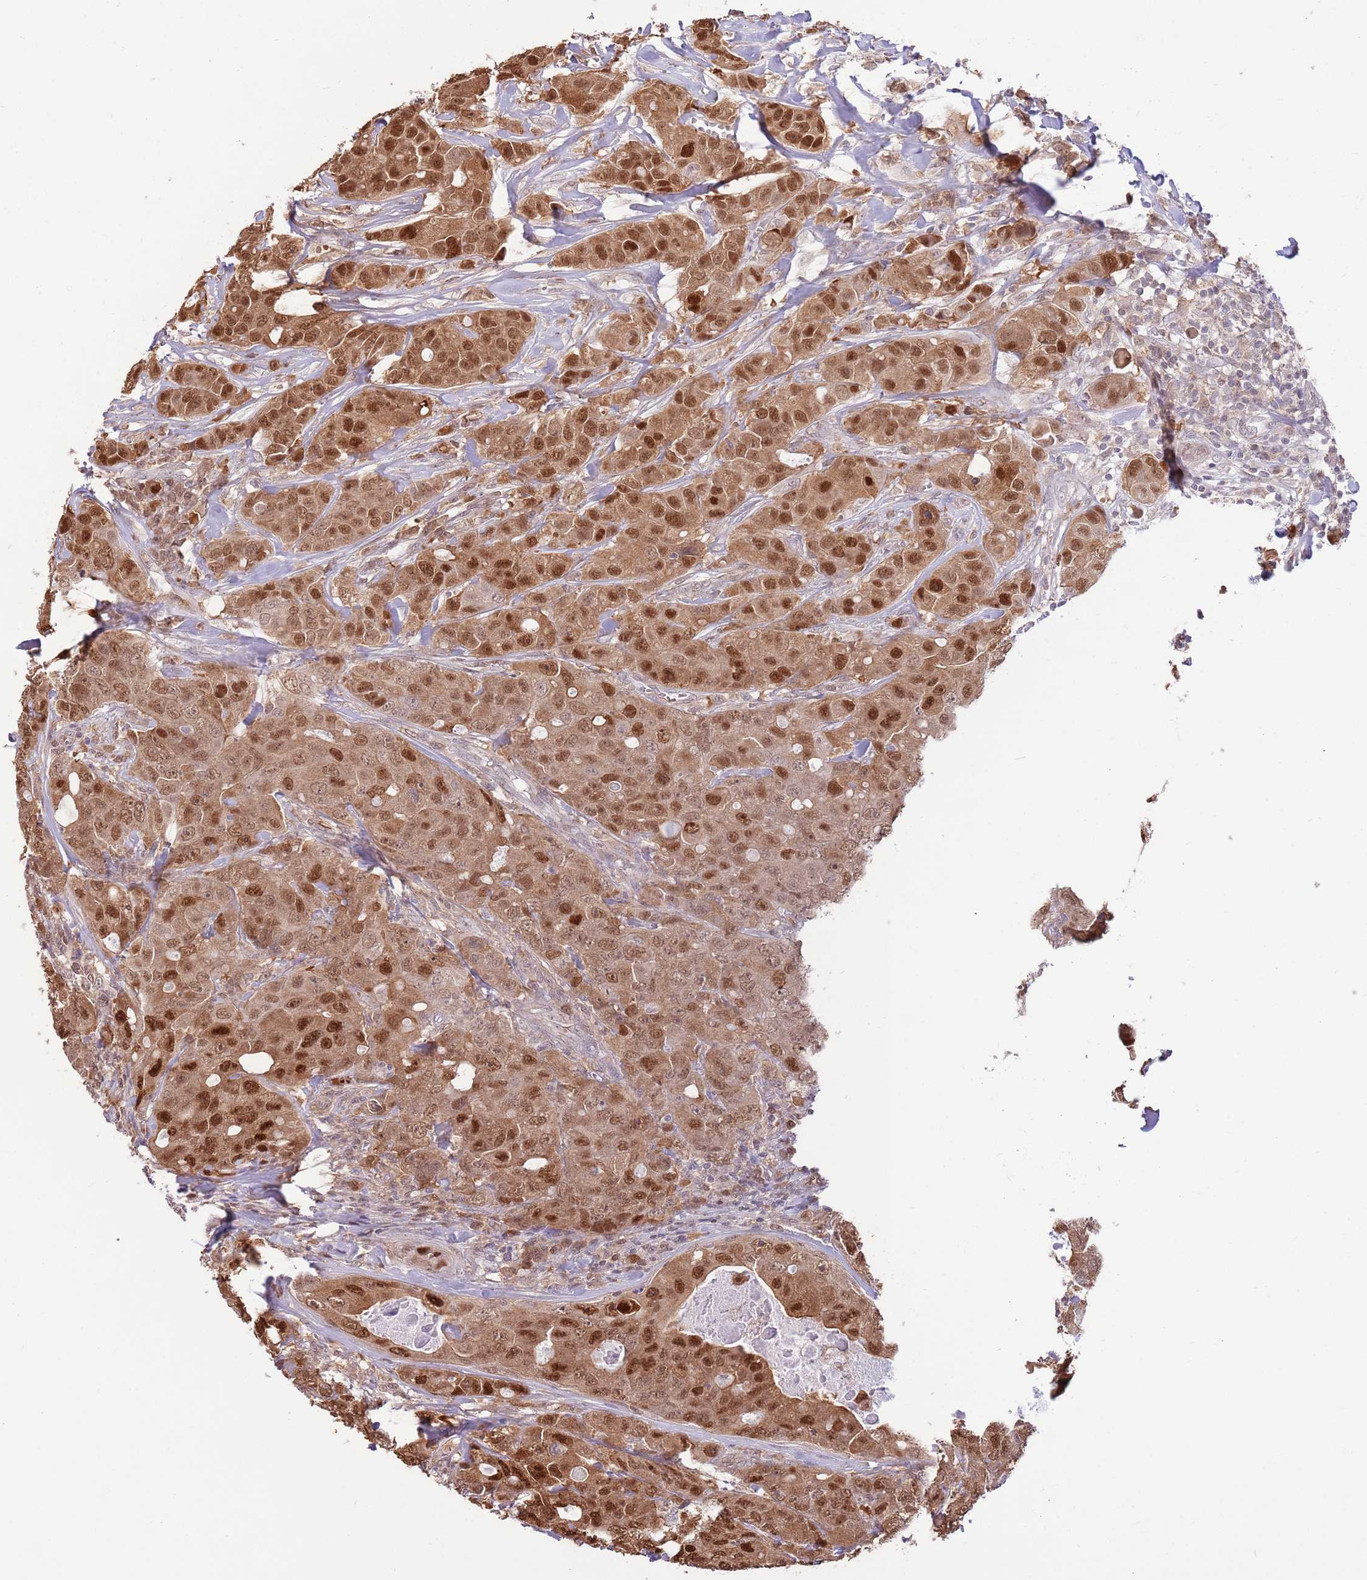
{"staining": {"intensity": "strong", "quantity": ">75%", "location": "nuclear"}, "tissue": "breast cancer", "cell_type": "Tumor cells", "image_type": "cancer", "snomed": [{"axis": "morphology", "description": "Duct carcinoma"}, {"axis": "topography", "description": "Breast"}], "caption": "A micrograph showing strong nuclear staining in about >75% of tumor cells in infiltrating ductal carcinoma (breast), as visualized by brown immunohistochemical staining.", "gene": "NSFL1C", "patient": {"sex": "female", "age": 43}}